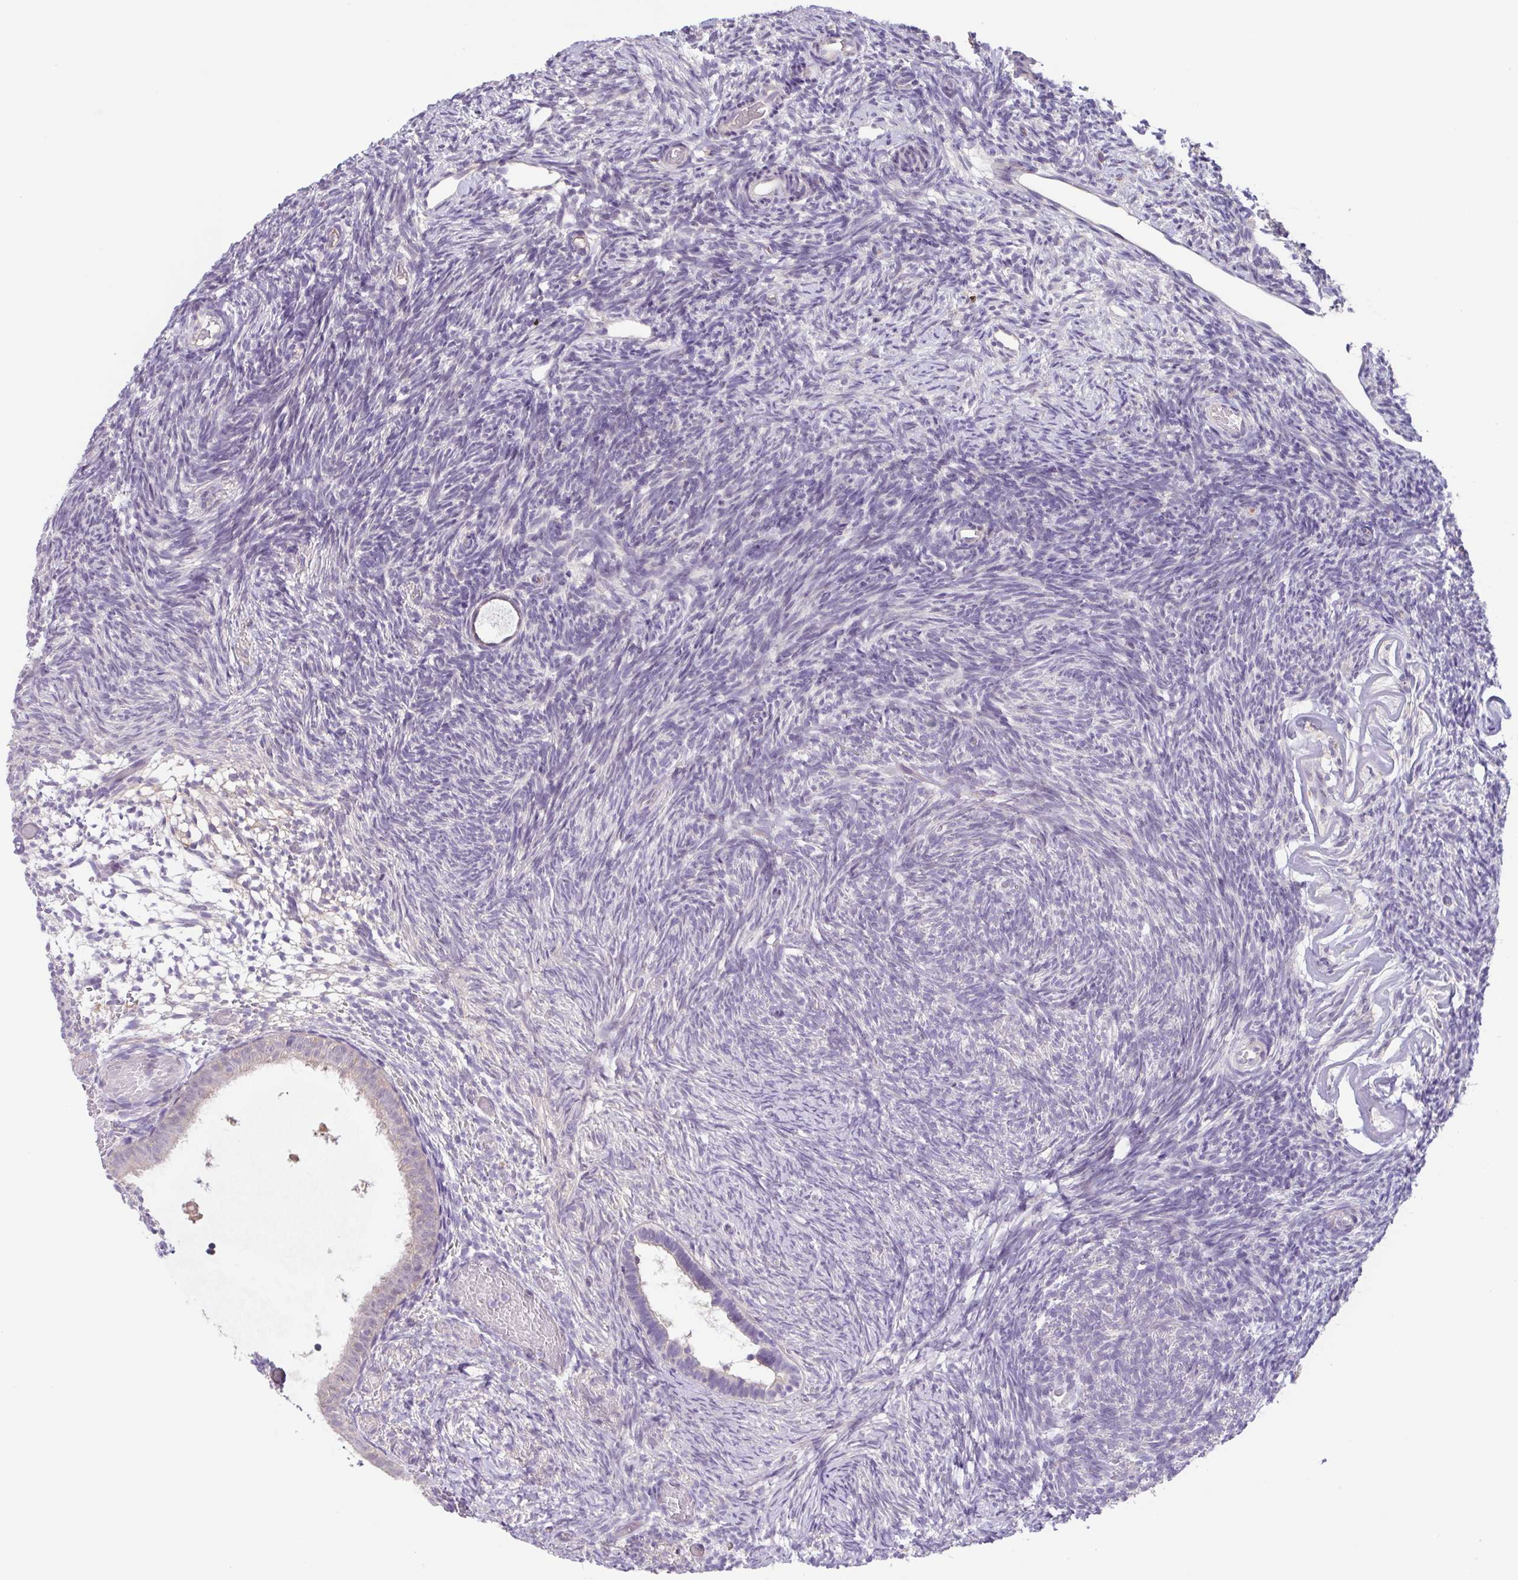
{"staining": {"intensity": "weak", "quantity": "<25%", "location": "cytoplasmic/membranous"}, "tissue": "ovary", "cell_type": "Follicle cells", "image_type": "normal", "snomed": [{"axis": "morphology", "description": "Normal tissue, NOS"}, {"axis": "topography", "description": "Ovary"}], "caption": "The micrograph exhibits no staining of follicle cells in benign ovary.", "gene": "SFTPB", "patient": {"sex": "female", "age": 39}}